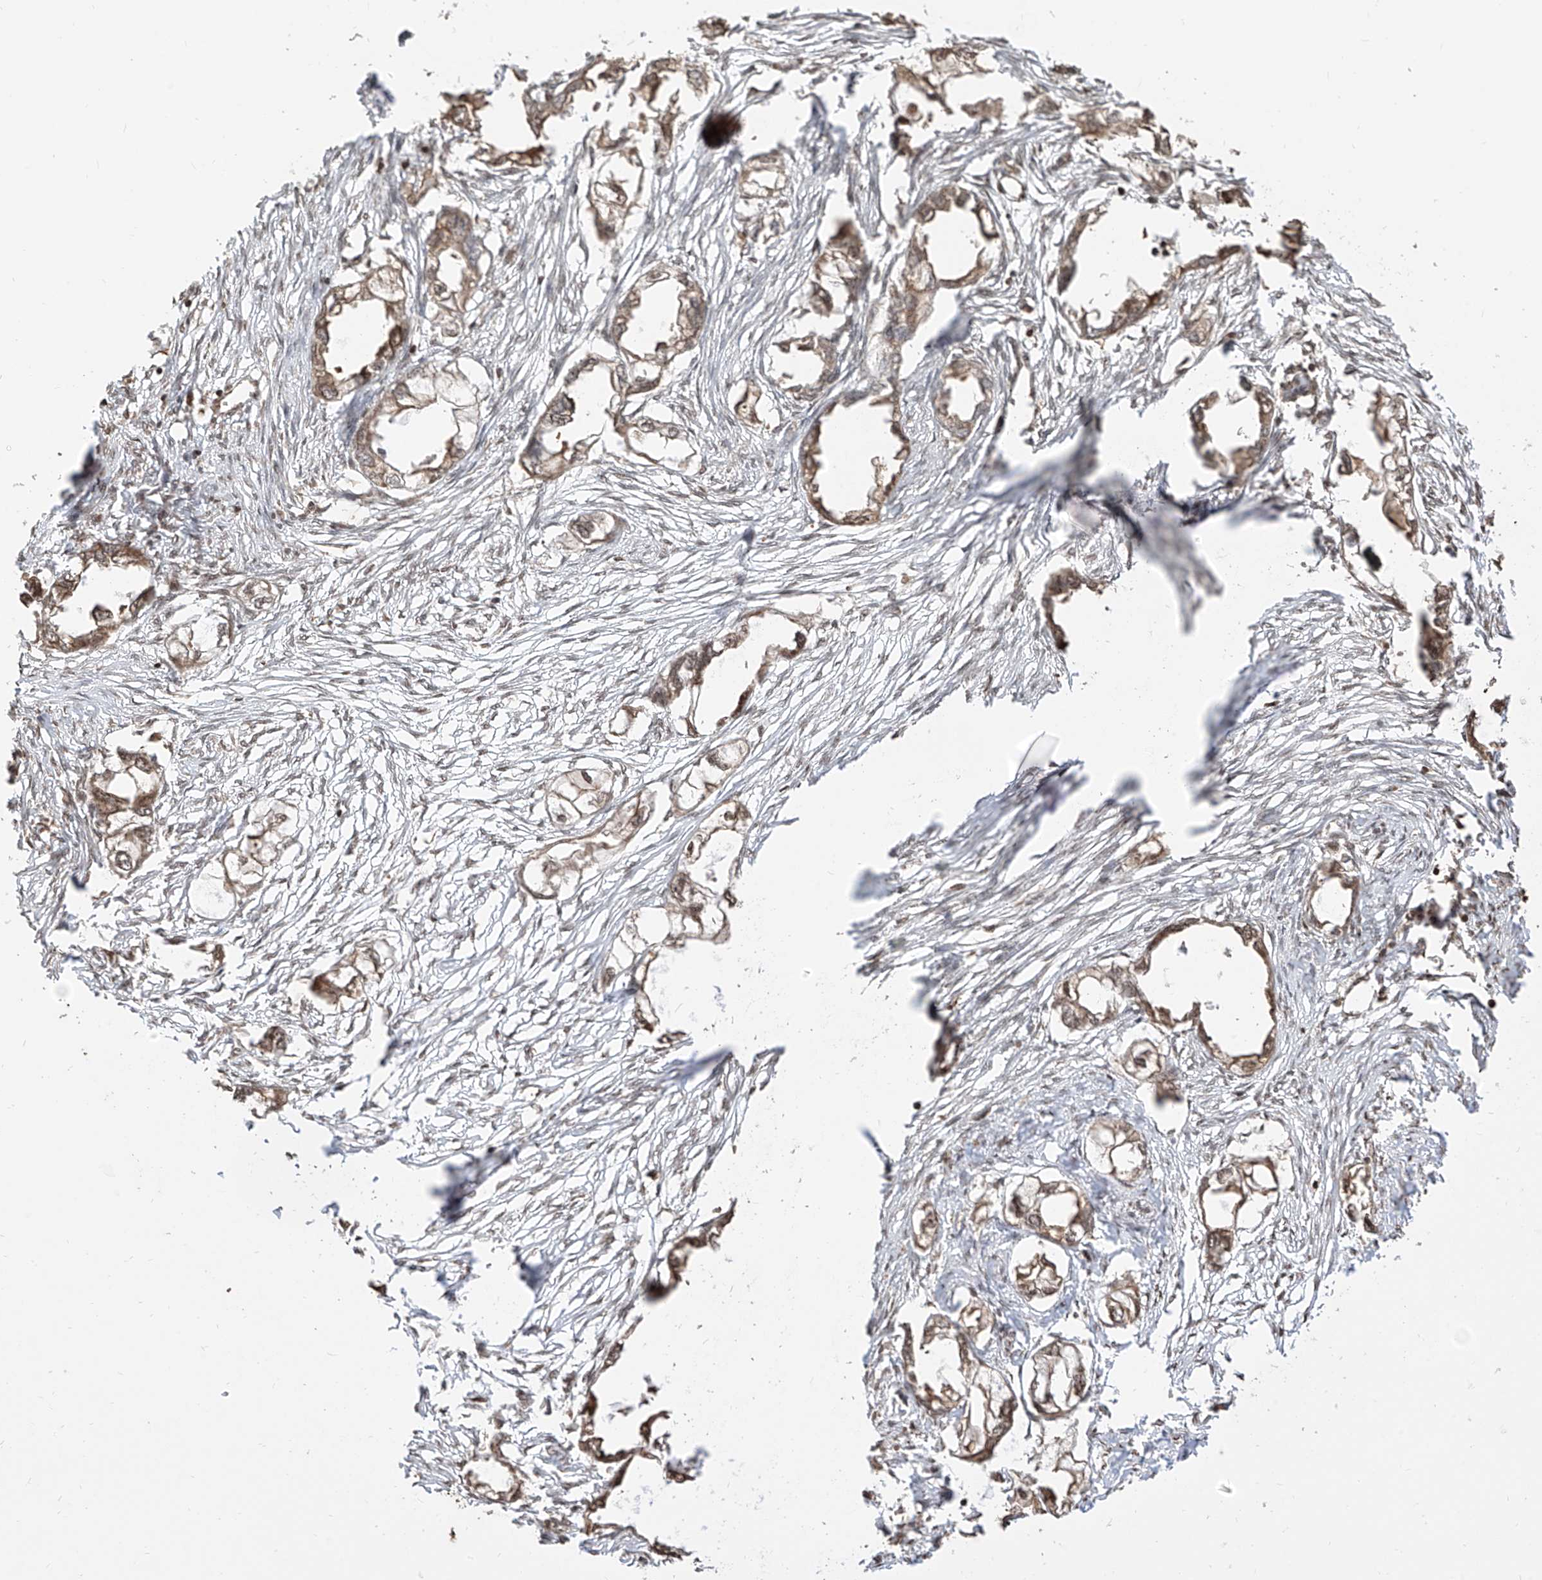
{"staining": {"intensity": "weak", "quantity": ">75%", "location": "cytoplasmic/membranous"}, "tissue": "endometrial cancer", "cell_type": "Tumor cells", "image_type": "cancer", "snomed": [{"axis": "morphology", "description": "Adenocarcinoma, NOS"}, {"axis": "morphology", "description": "Adenocarcinoma, metastatic, NOS"}, {"axis": "topography", "description": "Adipose tissue"}, {"axis": "topography", "description": "Endometrium"}], "caption": "Immunohistochemical staining of human metastatic adenocarcinoma (endometrial) reveals weak cytoplasmic/membranous protein expression in about >75% of tumor cells. Nuclei are stained in blue.", "gene": "VMP1", "patient": {"sex": "female", "age": 67}}